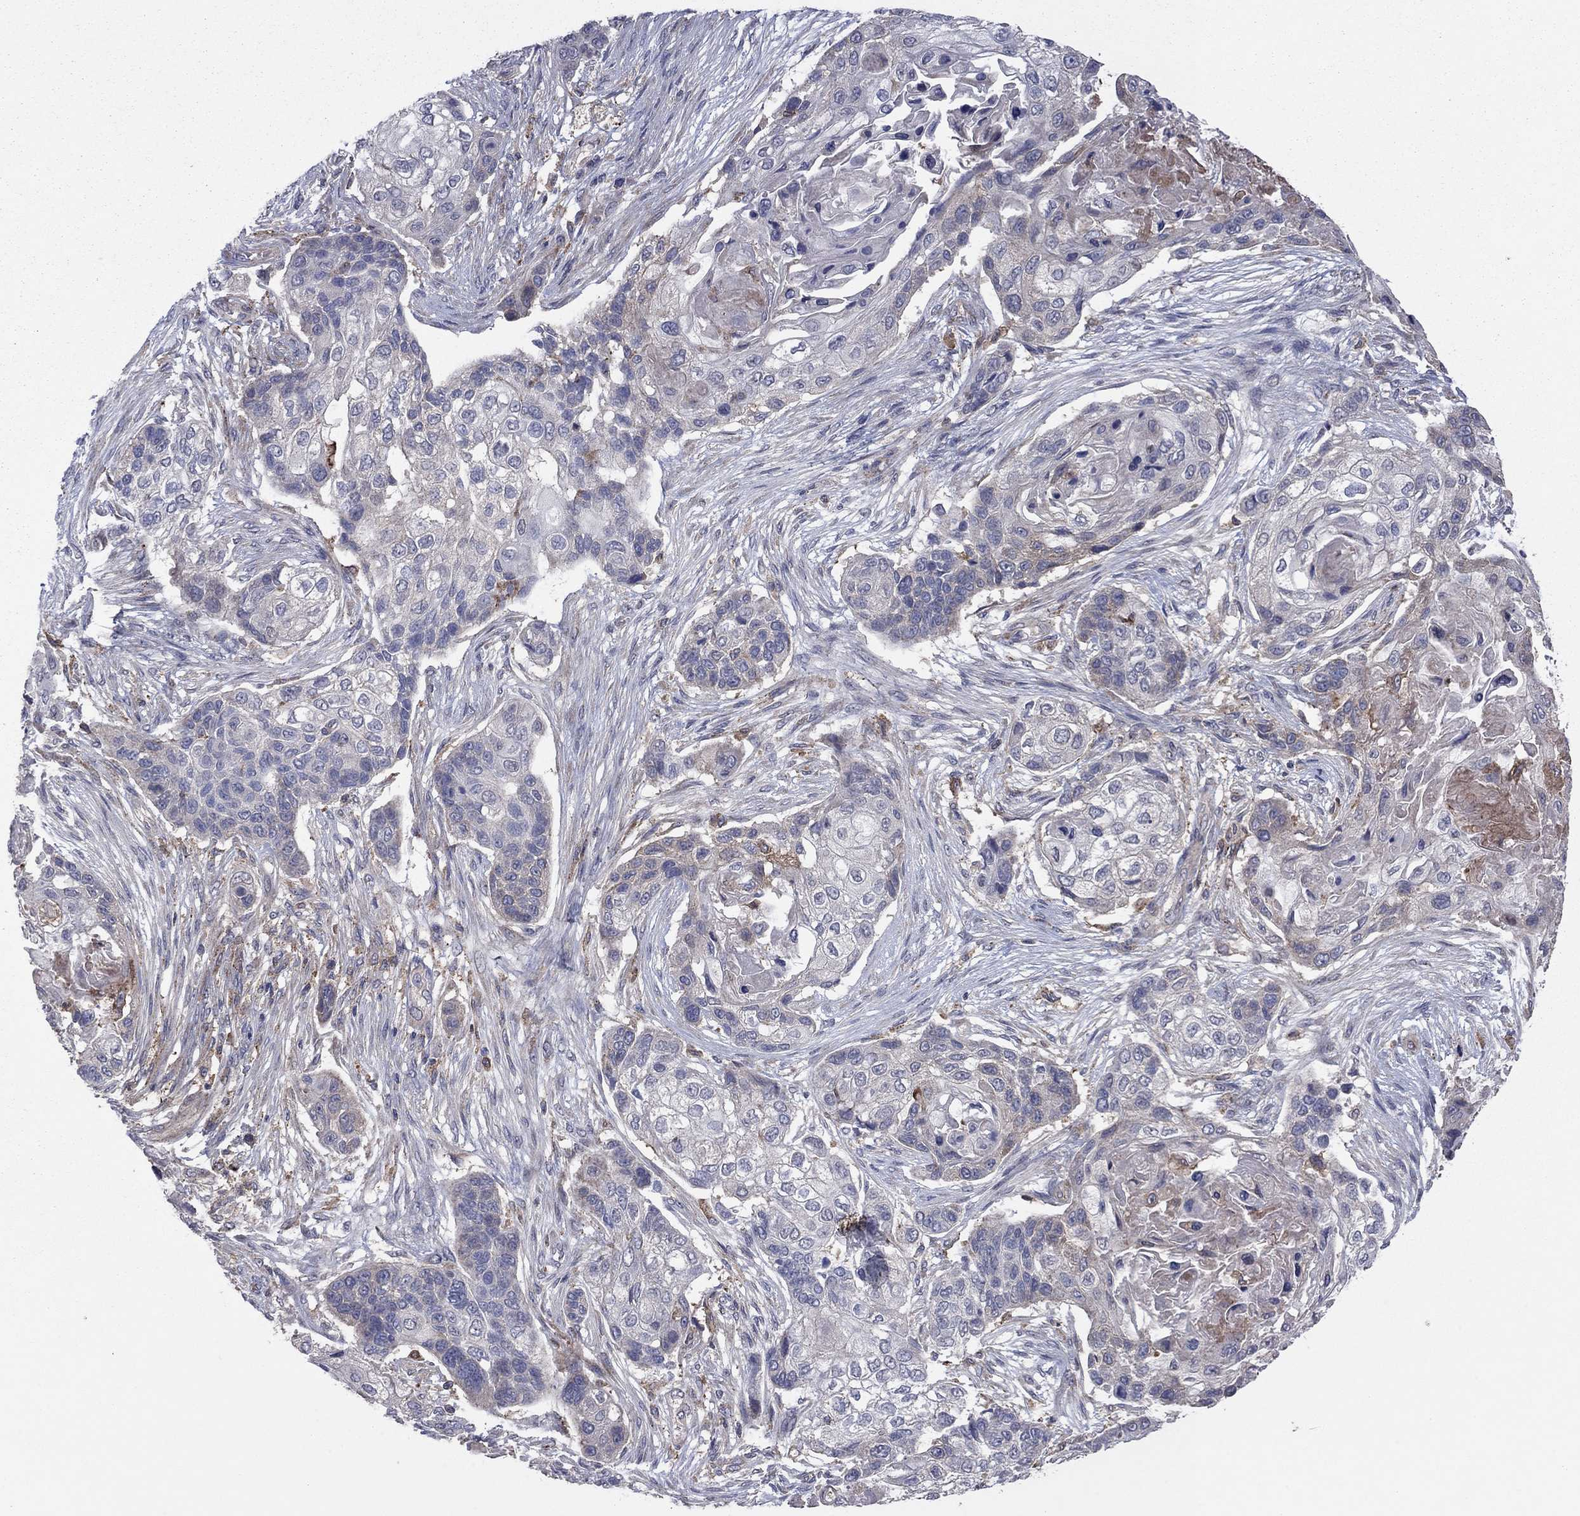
{"staining": {"intensity": "moderate", "quantity": "<25%", "location": "cytoplasmic/membranous"}, "tissue": "lung cancer", "cell_type": "Tumor cells", "image_type": "cancer", "snomed": [{"axis": "morphology", "description": "Squamous cell carcinoma, NOS"}, {"axis": "topography", "description": "Lung"}], "caption": "Immunohistochemistry (IHC) micrograph of neoplastic tissue: human lung cancer stained using immunohistochemistry (IHC) exhibits low levels of moderate protein expression localized specifically in the cytoplasmic/membranous of tumor cells, appearing as a cytoplasmic/membranous brown color.", "gene": "MEA1", "patient": {"sex": "male", "age": 69}}